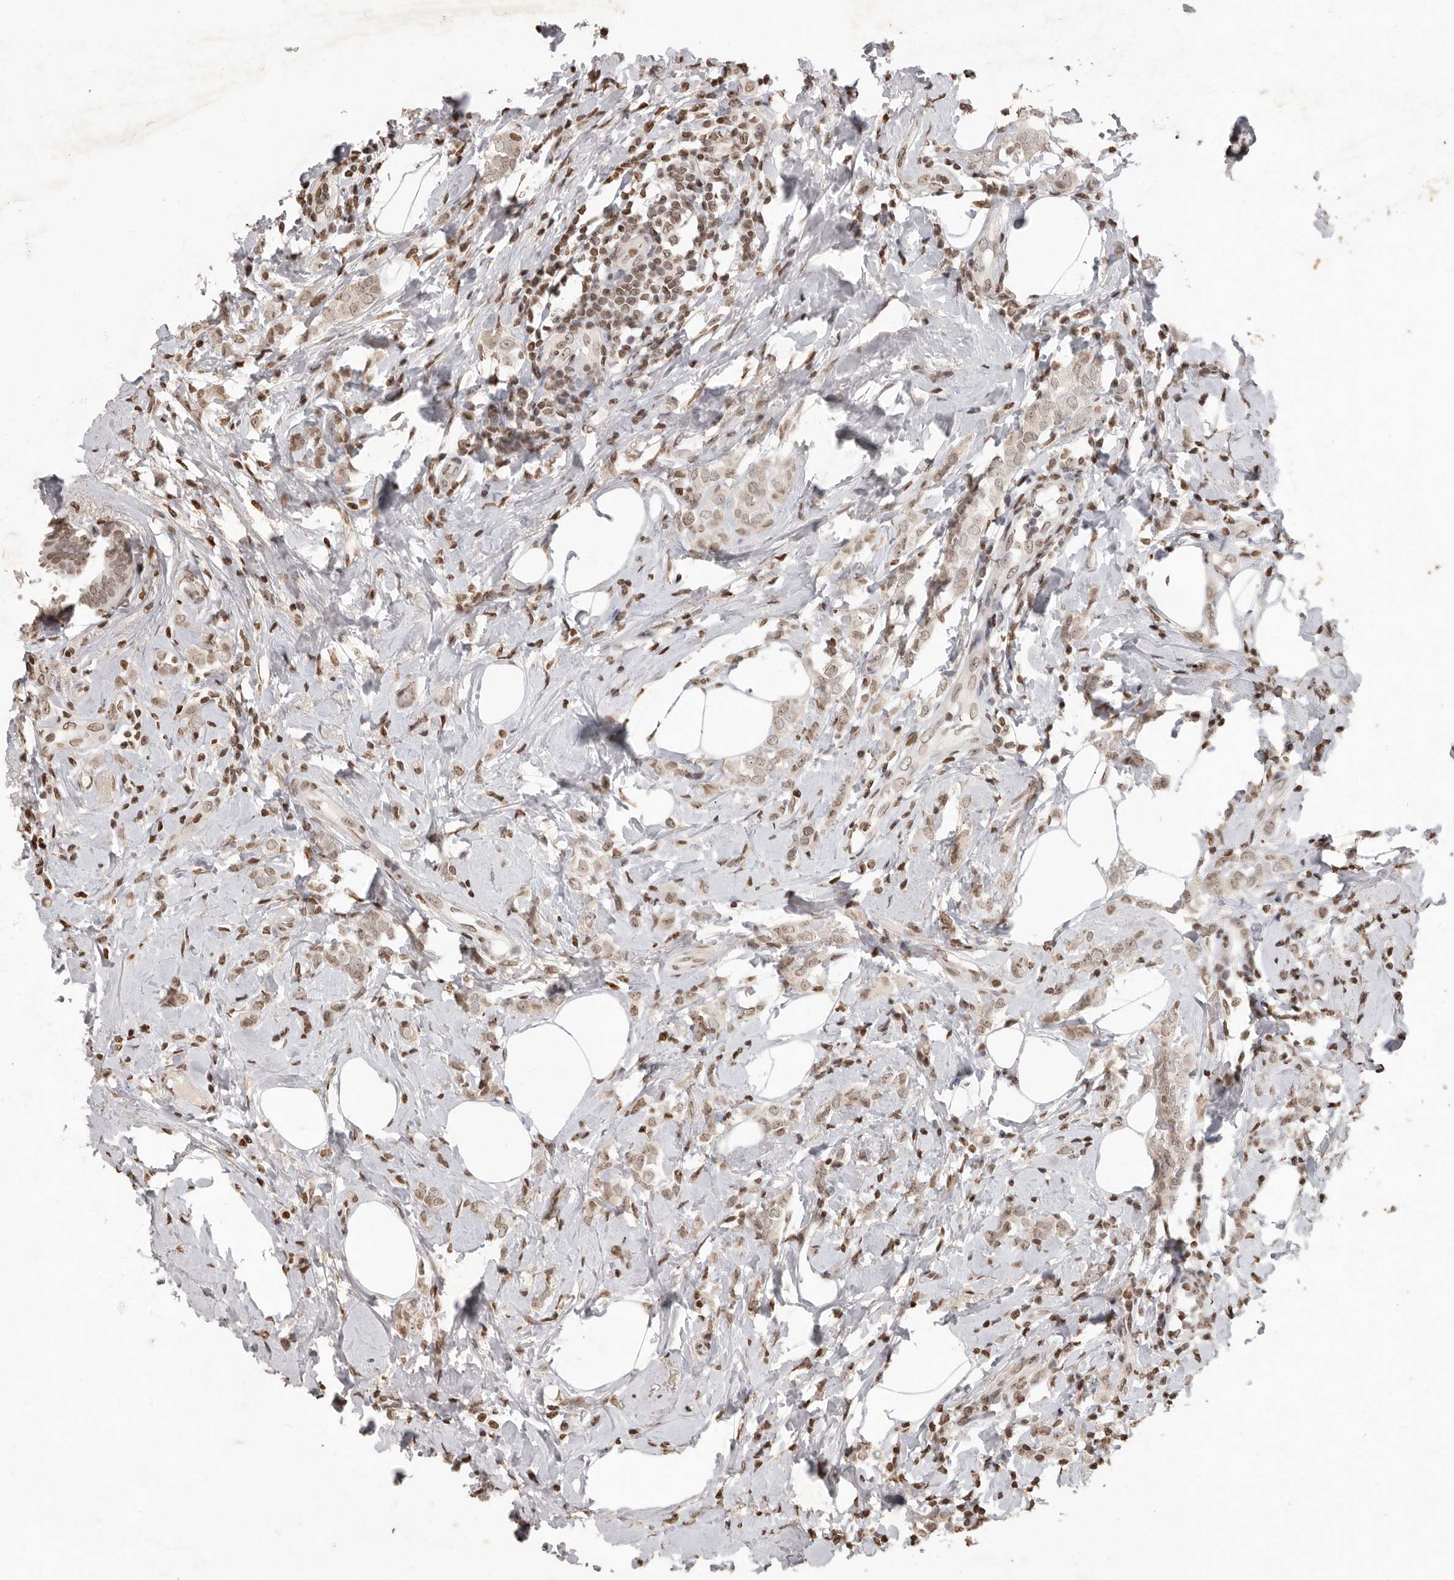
{"staining": {"intensity": "weak", "quantity": ">75%", "location": "nuclear"}, "tissue": "breast cancer", "cell_type": "Tumor cells", "image_type": "cancer", "snomed": [{"axis": "morphology", "description": "Lobular carcinoma"}, {"axis": "topography", "description": "Breast"}], "caption": "IHC of breast cancer displays low levels of weak nuclear positivity in about >75% of tumor cells.", "gene": "WDR45", "patient": {"sex": "female", "age": 47}}